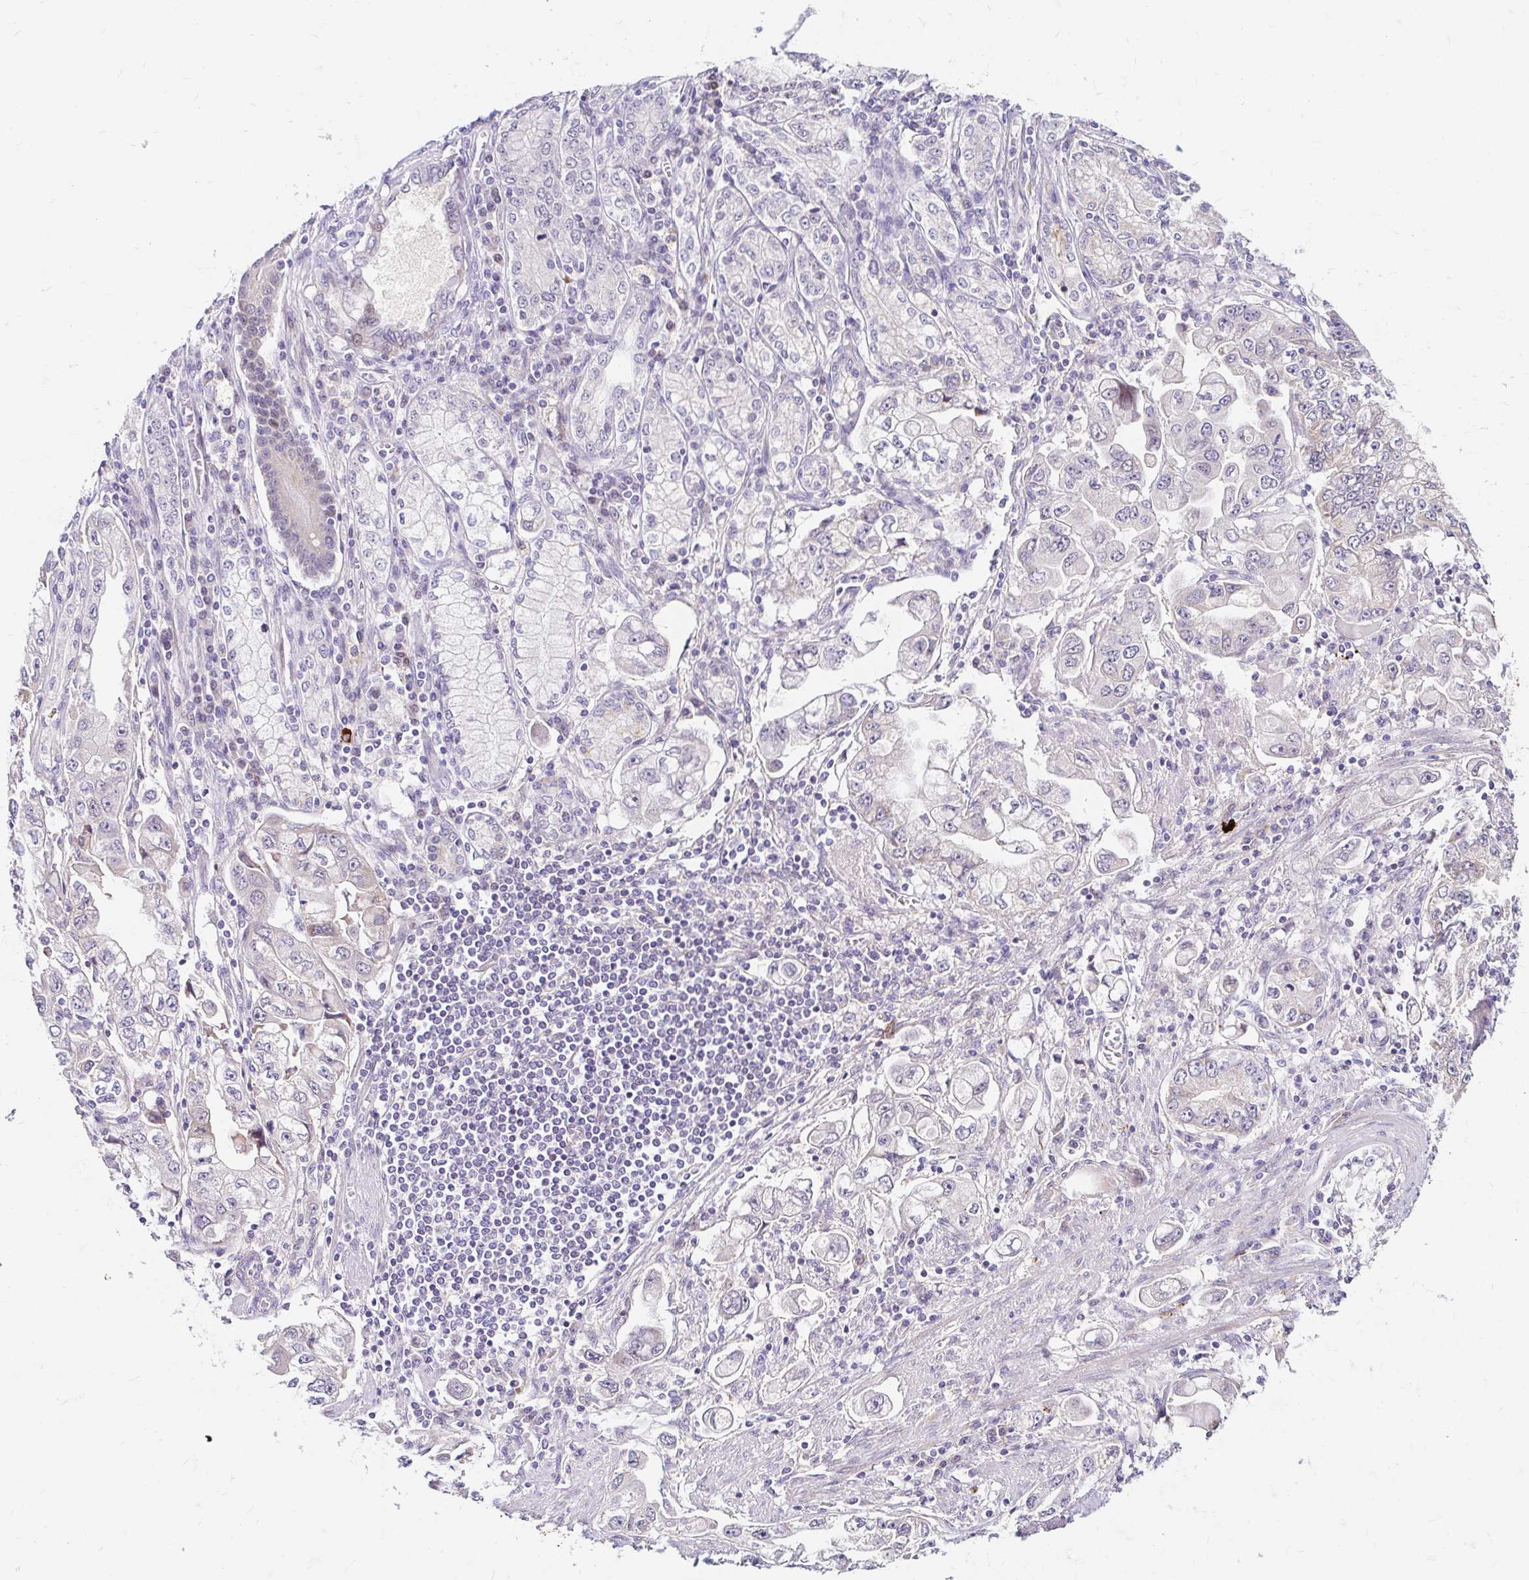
{"staining": {"intensity": "negative", "quantity": "none", "location": "none"}, "tissue": "stomach cancer", "cell_type": "Tumor cells", "image_type": "cancer", "snomed": [{"axis": "morphology", "description": "Adenocarcinoma, NOS"}, {"axis": "topography", "description": "Stomach, lower"}], "caption": "Immunohistochemistry photomicrograph of human stomach adenocarcinoma stained for a protein (brown), which demonstrates no positivity in tumor cells.", "gene": "GUCY1A1", "patient": {"sex": "female", "age": 93}}